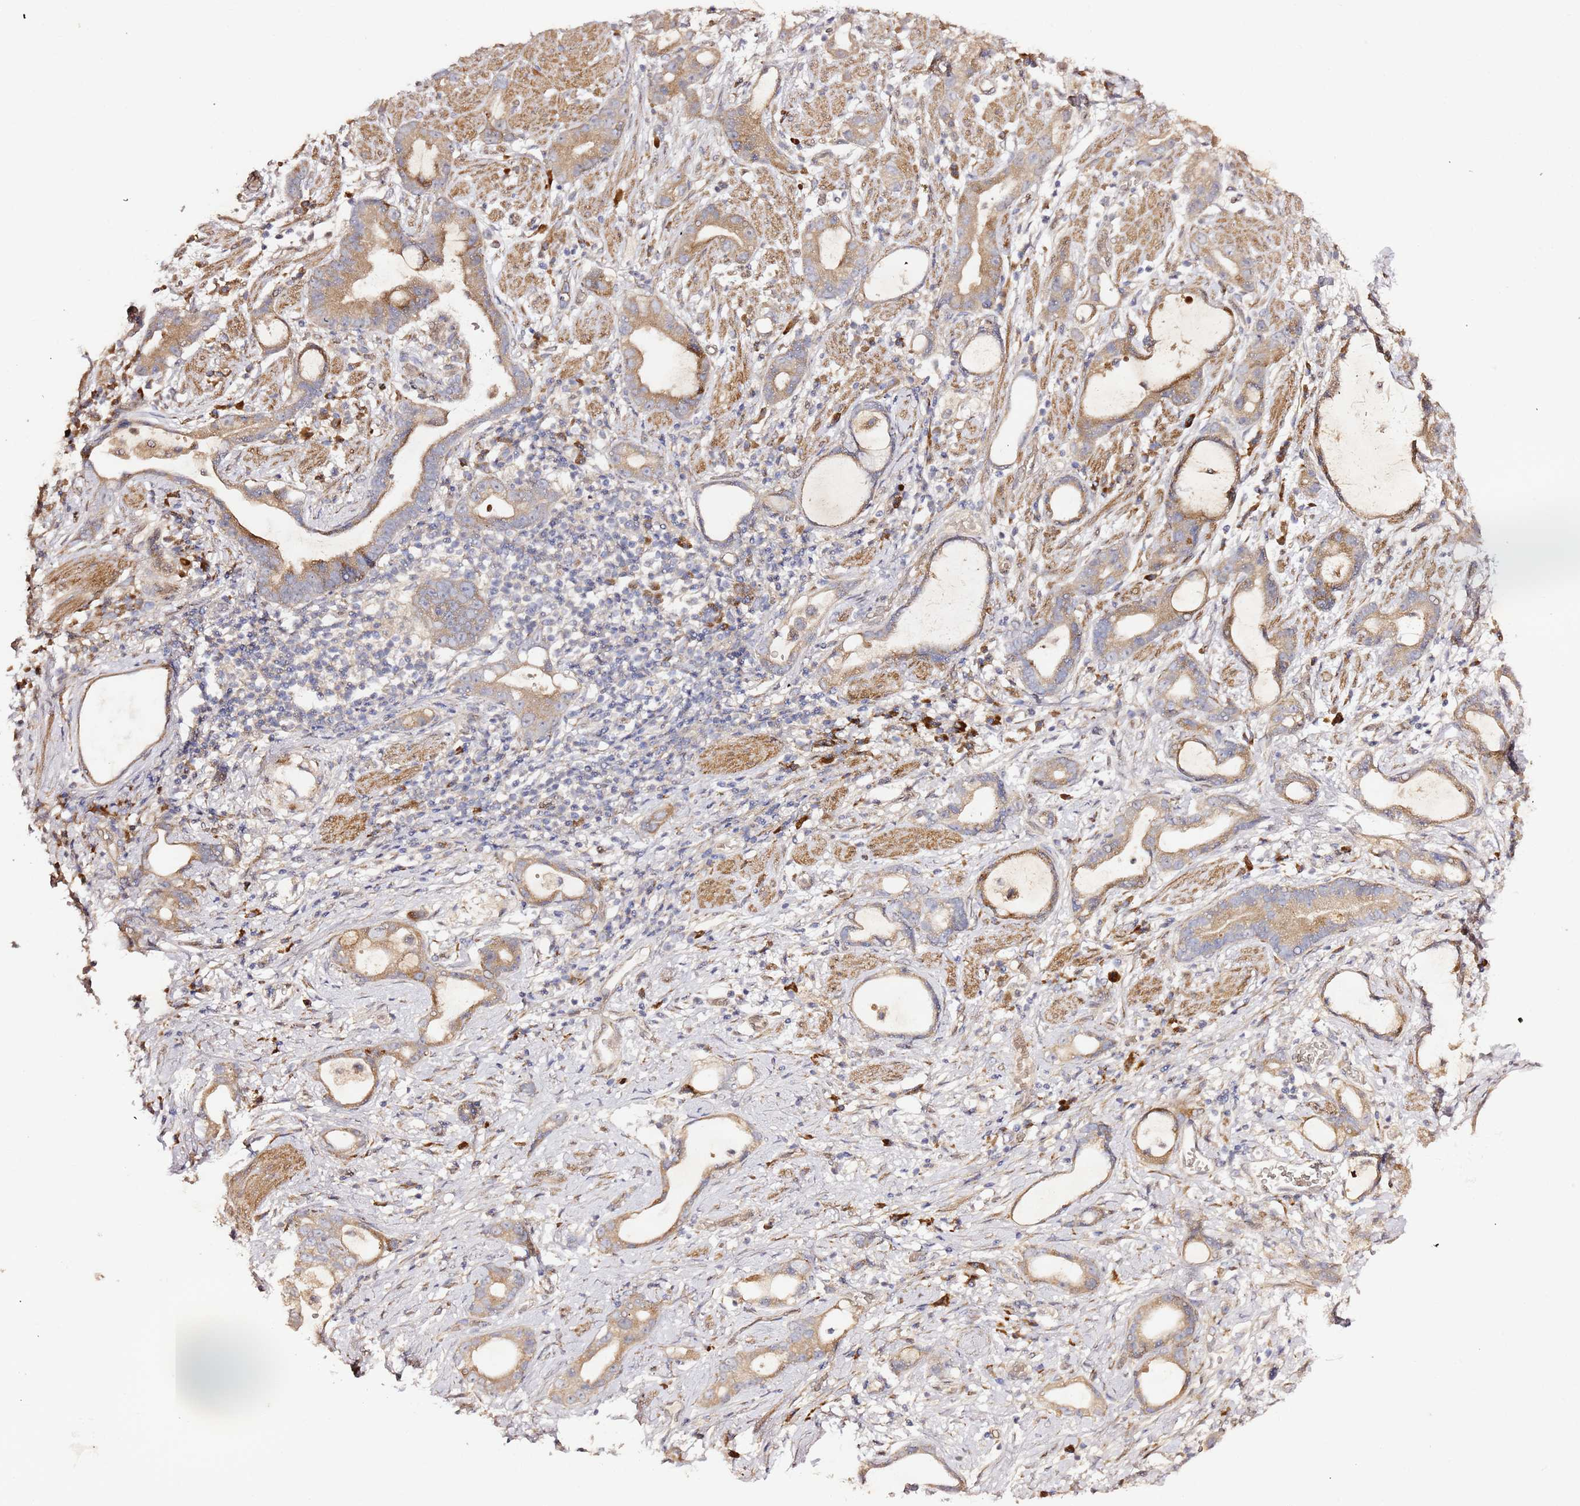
{"staining": {"intensity": "moderate", "quantity": "25%-75%", "location": "cytoplasmic/membranous"}, "tissue": "stomach cancer", "cell_type": "Tumor cells", "image_type": "cancer", "snomed": [{"axis": "morphology", "description": "Adenocarcinoma, NOS"}, {"axis": "topography", "description": "Stomach"}], "caption": "This micrograph shows IHC staining of human stomach cancer, with medium moderate cytoplasmic/membranous positivity in approximately 25%-75% of tumor cells.", "gene": "HSD17B7", "patient": {"sex": "male", "age": 55}}